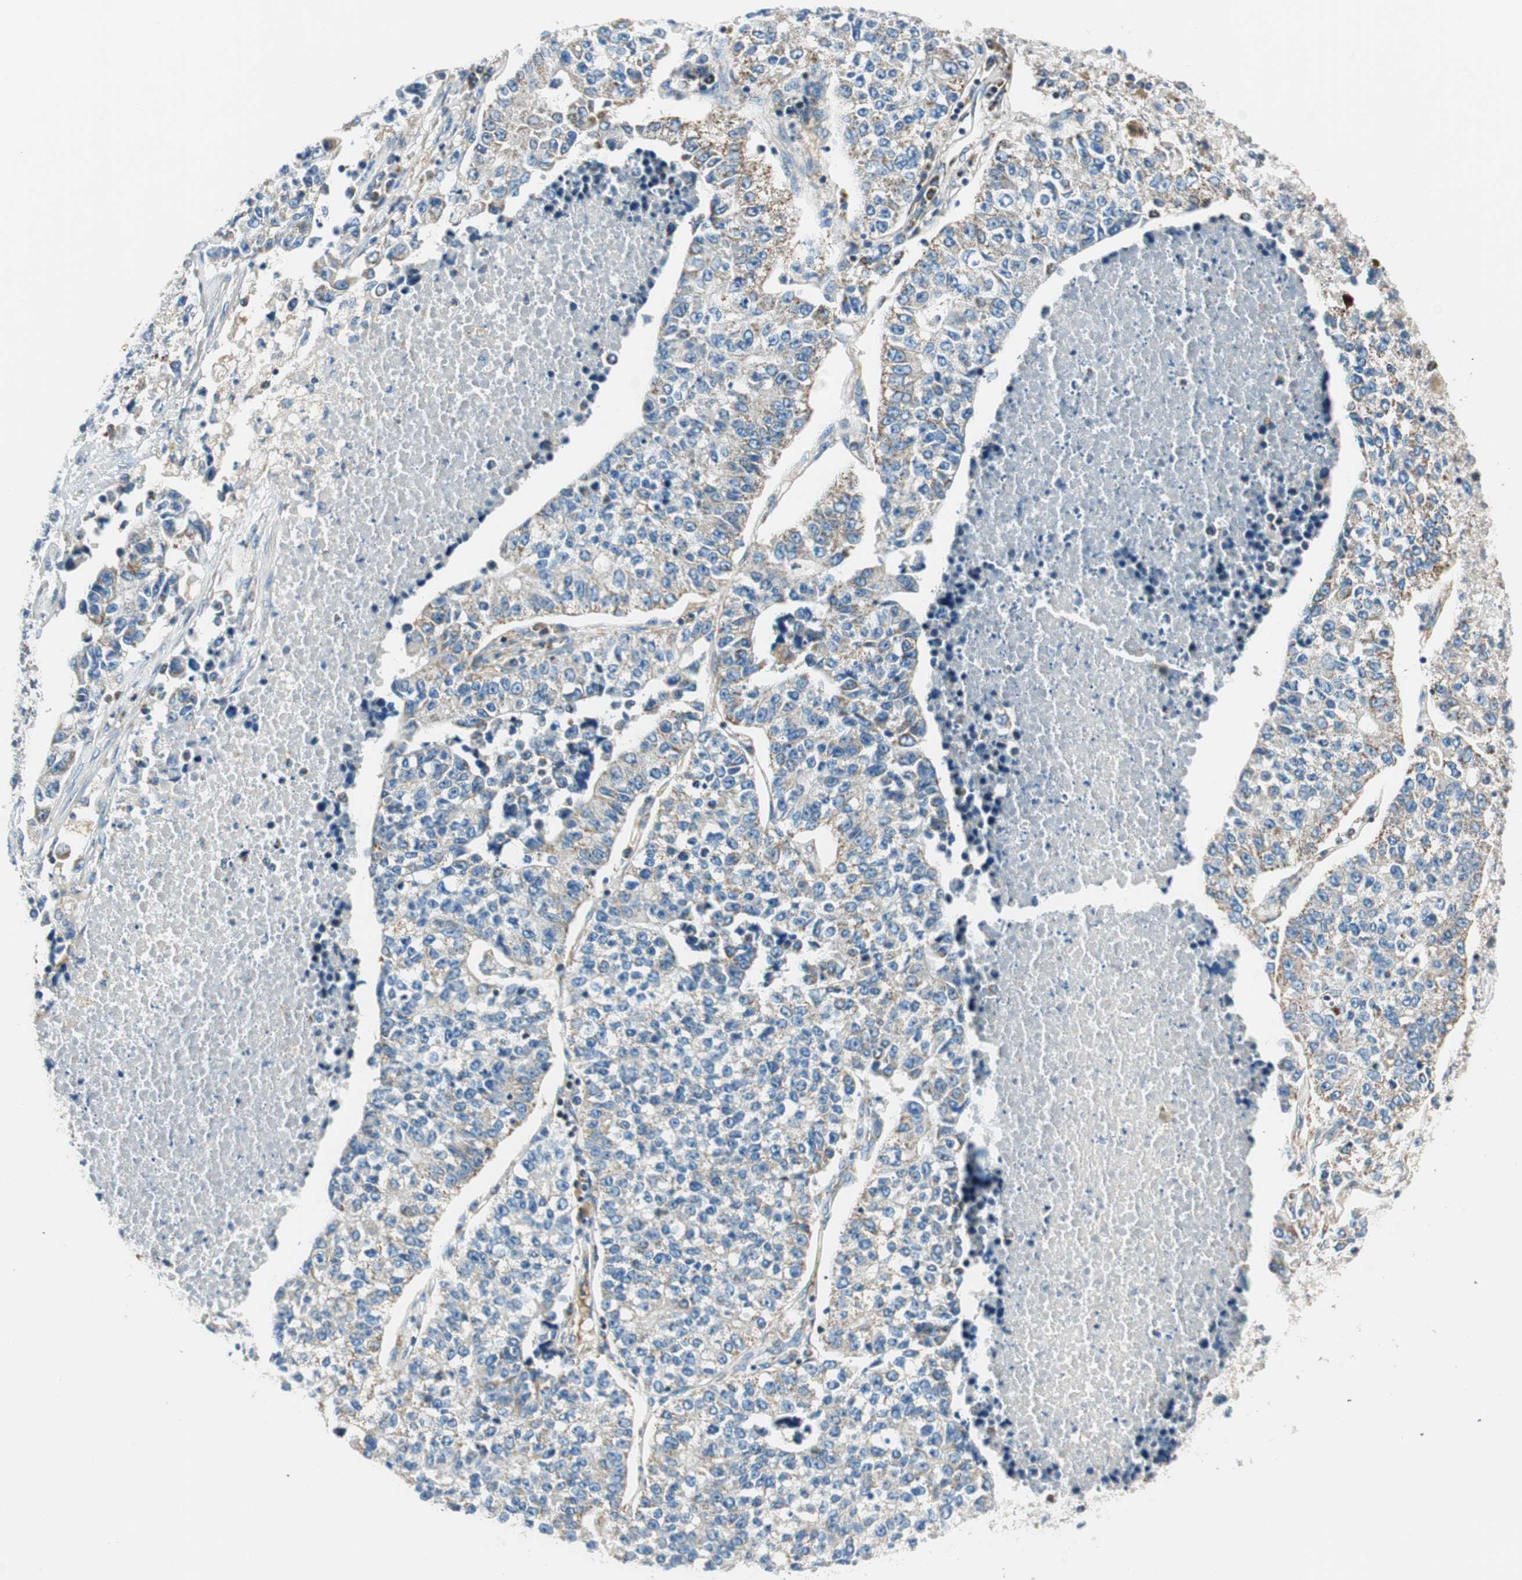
{"staining": {"intensity": "weak", "quantity": "25%-75%", "location": "cytoplasmic/membranous"}, "tissue": "lung cancer", "cell_type": "Tumor cells", "image_type": "cancer", "snomed": [{"axis": "morphology", "description": "Adenocarcinoma, NOS"}, {"axis": "topography", "description": "Lung"}], "caption": "There is low levels of weak cytoplasmic/membranous expression in tumor cells of lung cancer (adenocarcinoma), as demonstrated by immunohistochemical staining (brown color).", "gene": "RORB", "patient": {"sex": "male", "age": 49}}